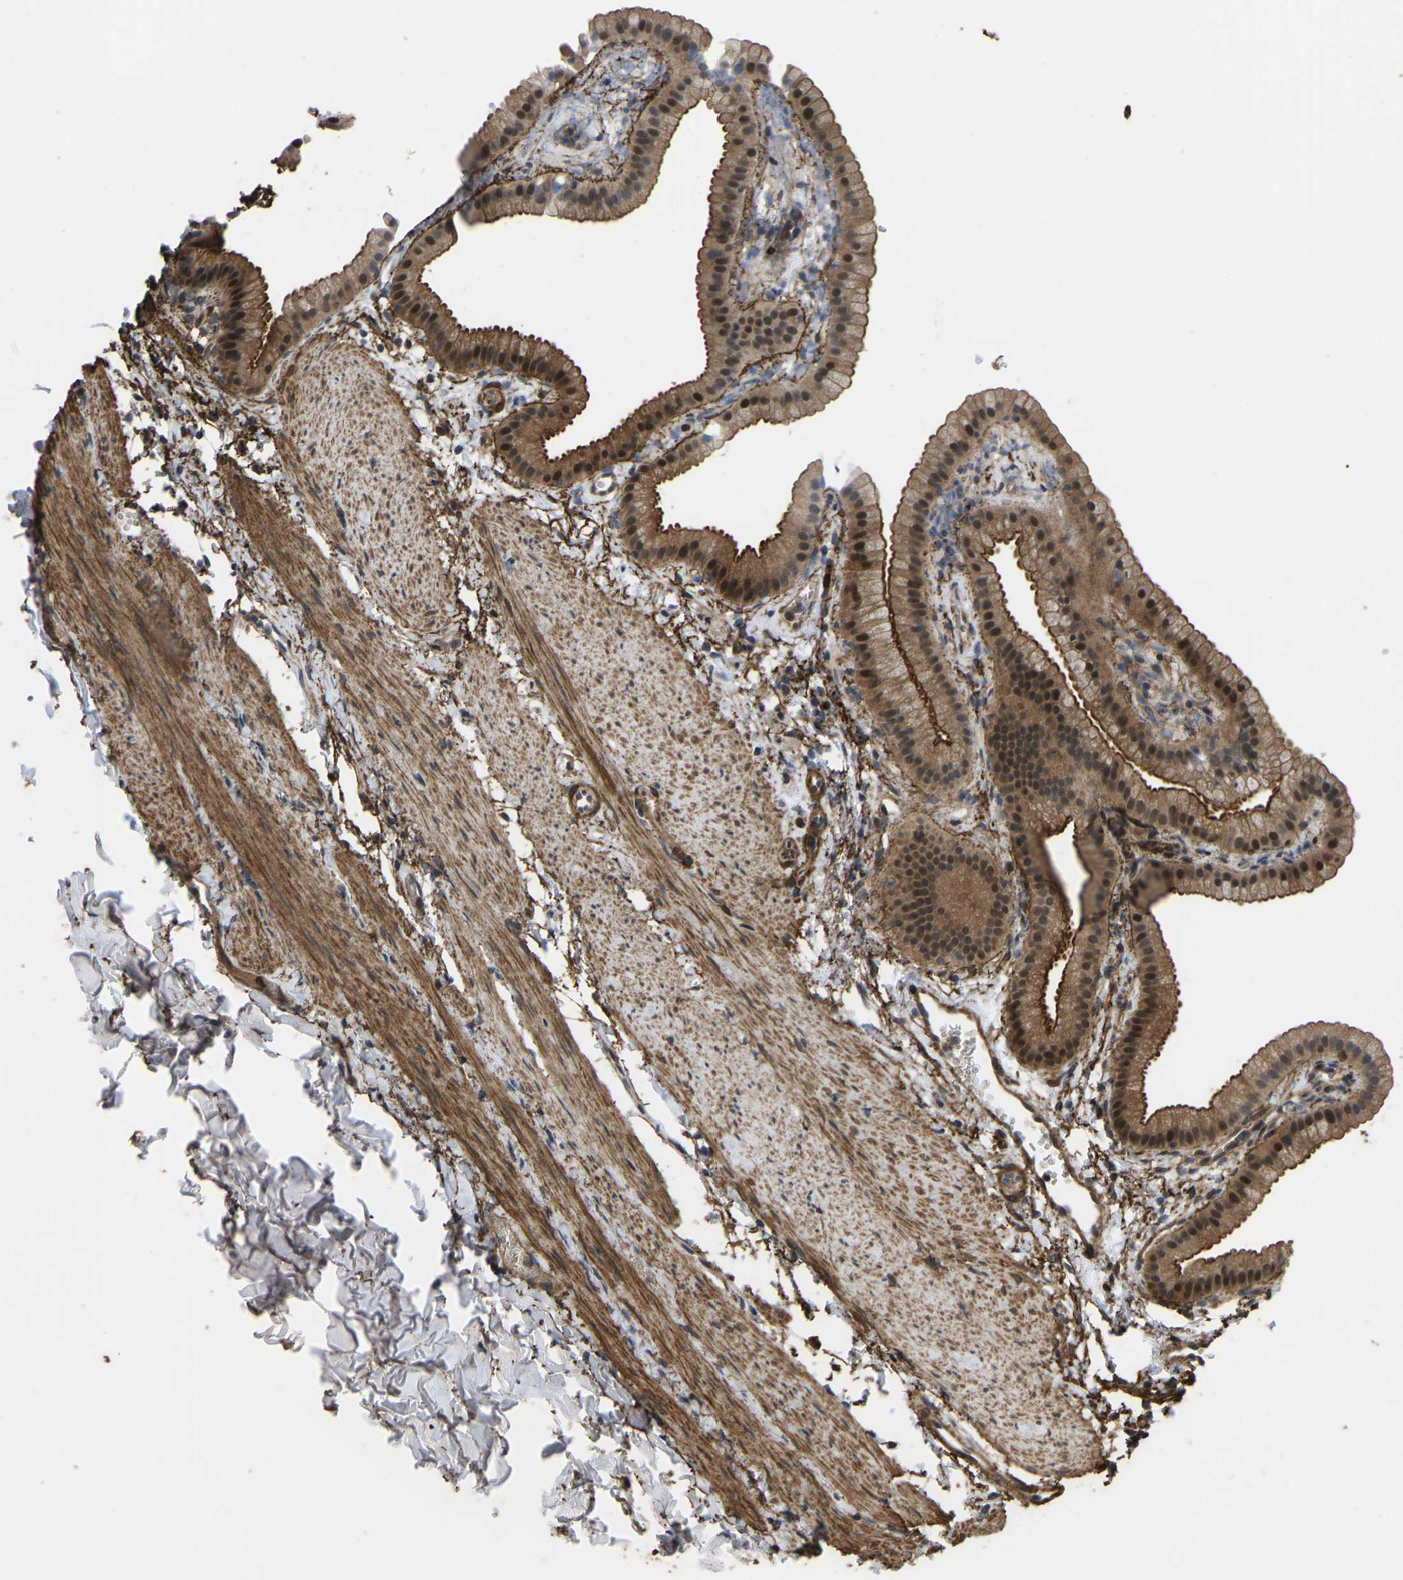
{"staining": {"intensity": "strong", "quantity": ">75%", "location": "cytoplasmic/membranous,nuclear"}, "tissue": "gallbladder", "cell_type": "Glandular cells", "image_type": "normal", "snomed": [{"axis": "morphology", "description": "Normal tissue, NOS"}, {"axis": "topography", "description": "Gallbladder"}], "caption": "This micrograph demonstrates benign gallbladder stained with immunohistochemistry (IHC) to label a protein in brown. The cytoplasmic/membranous,nuclear of glandular cells show strong positivity for the protein. Nuclei are counter-stained blue.", "gene": "CYP7B1", "patient": {"sex": "female", "age": 64}}